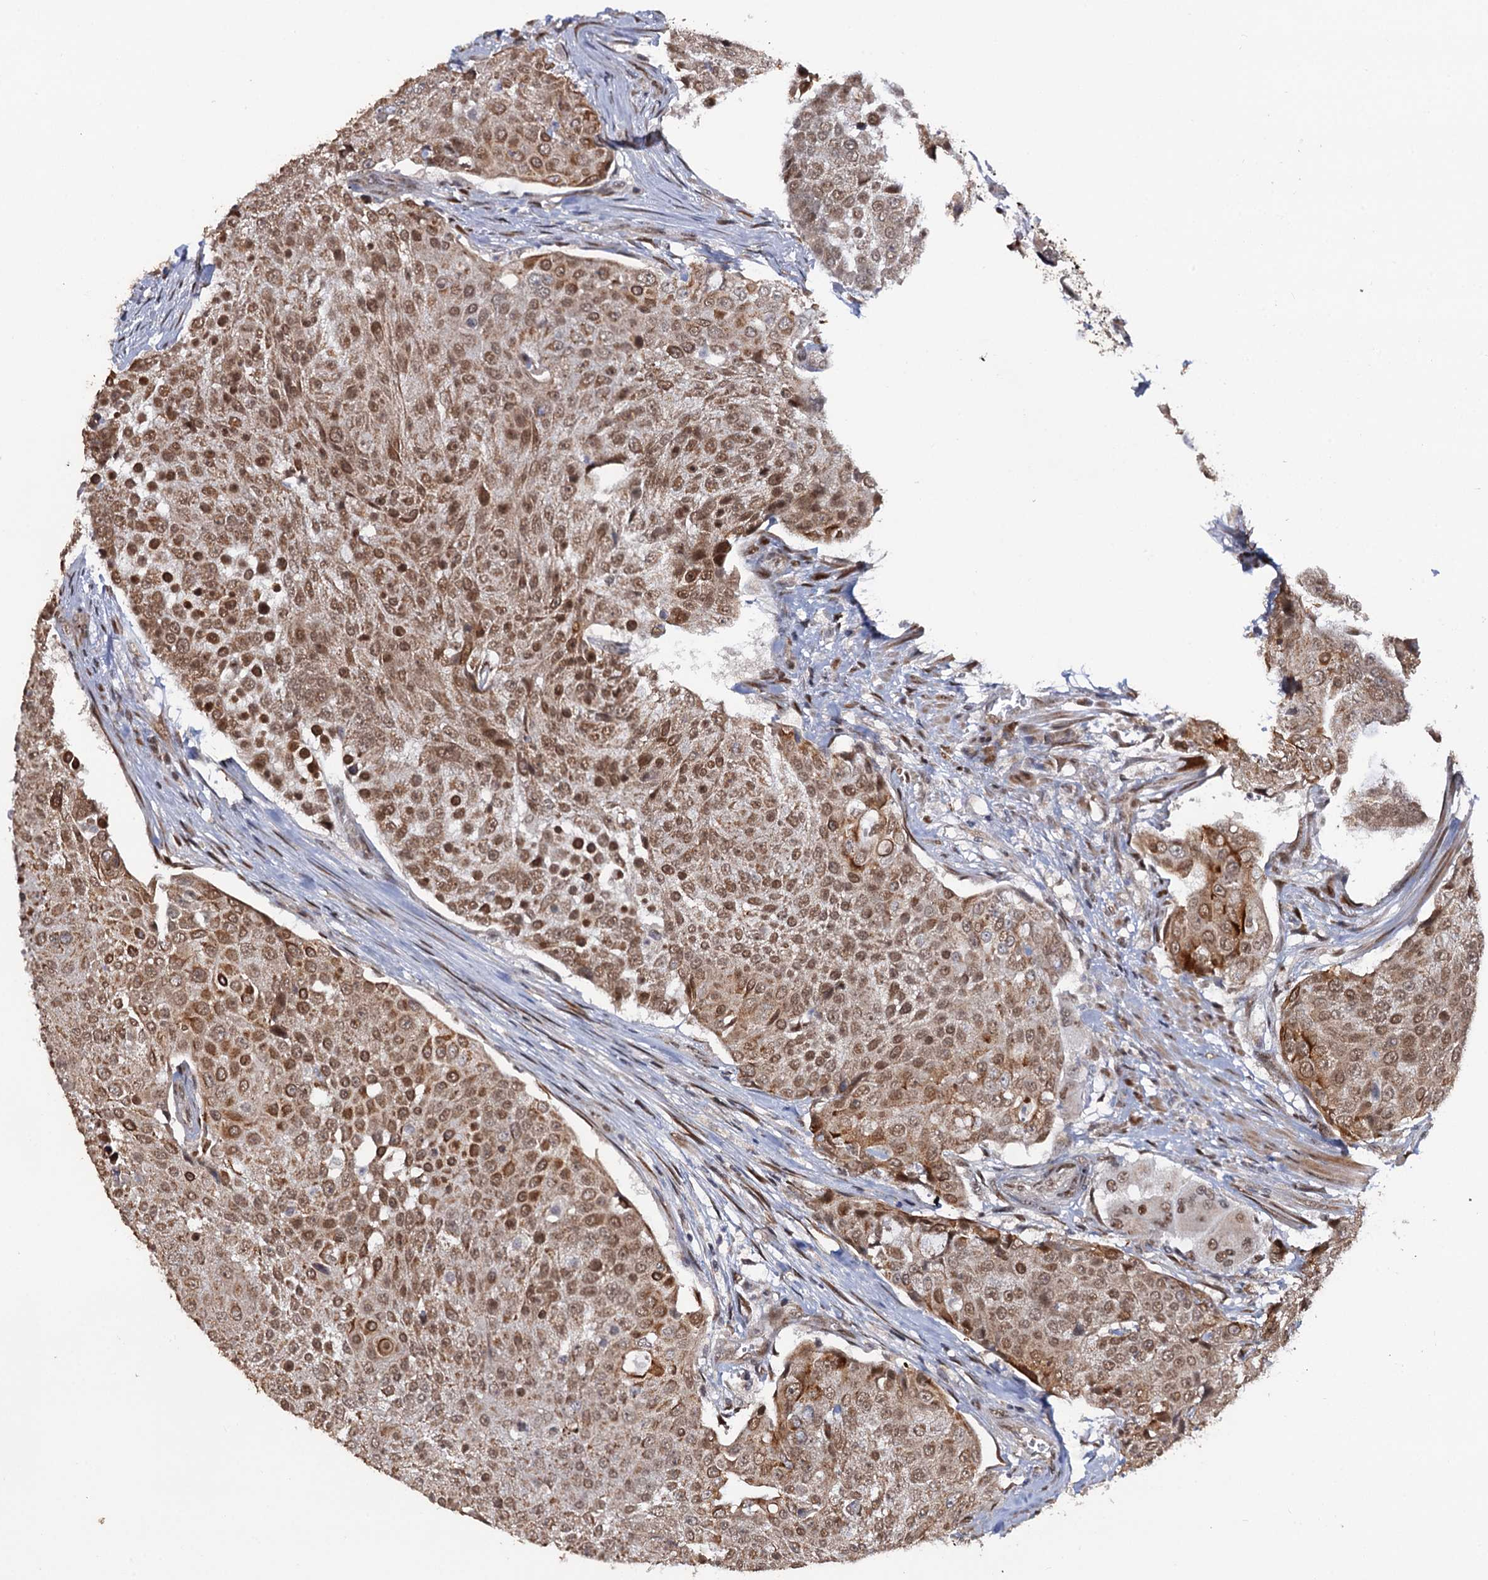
{"staining": {"intensity": "moderate", "quantity": ">75%", "location": "nuclear"}, "tissue": "urothelial cancer", "cell_type": "Tumor cells", "image_type": "cancer", "snomed": [{"axis": "morphology", "description": "Urothelial carcinoma, High grade"}, {"axis": "topography", "description": "Urinary bladder"}], "caption": "Brown immunohistochemical staining in urothelial cancer displays moderate nuclear expression in about >75% of tumor cells. Nuclei are stained in blue.", "gene": "LRRC63", "patient": {"sex": "female", "age": 63}}